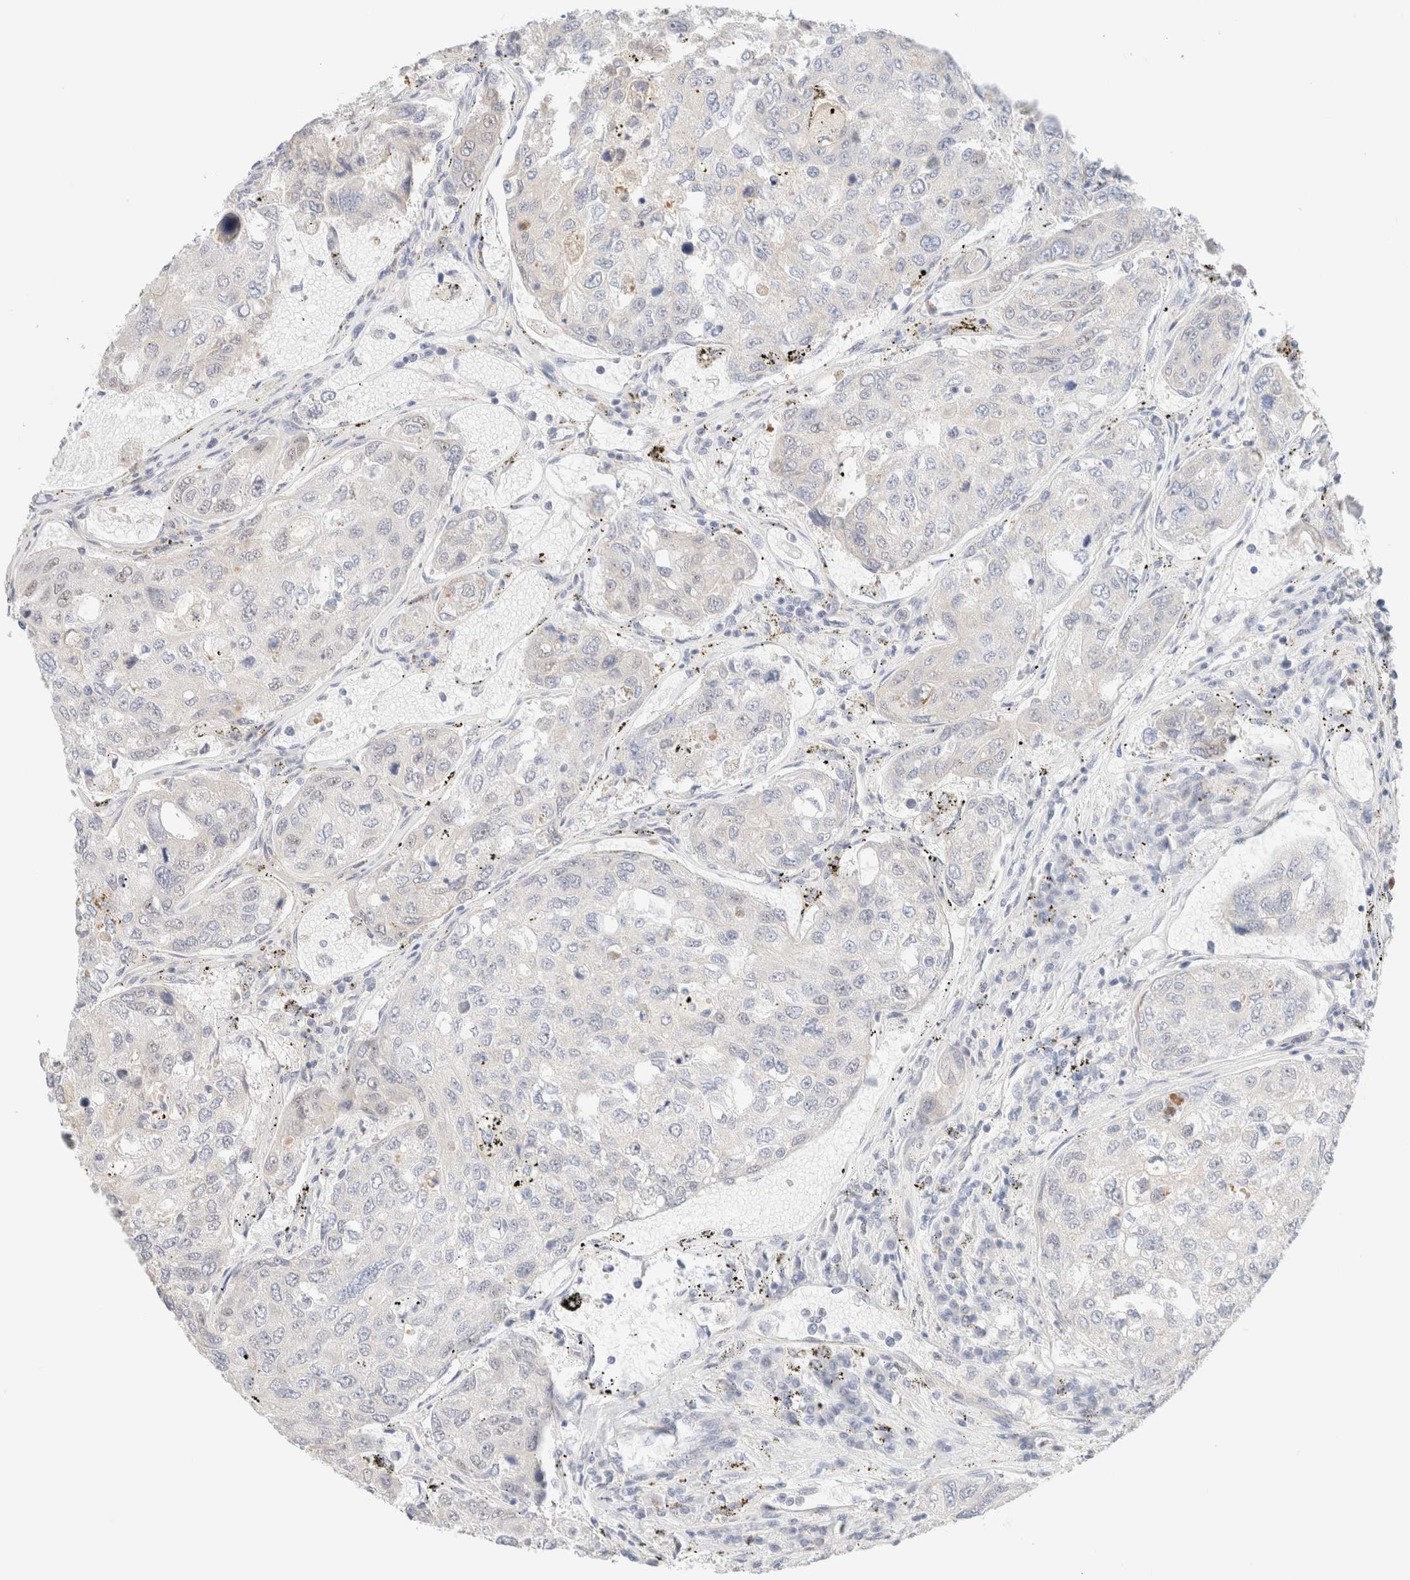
{"staining": {"intensity": "weak", "quantity": "<25%", "location": "cytoplasmic/membranous"}, "tissue": "urothelial cancer", "cell_type": "Tumor cells", "image_type": "cancer", "snomed": [{"axis": "morphology", "description": "Urothelial carcinoma, High grade"}, {"axis": "topography", "description": "Lymph node"}, {"axis": "topography", "description": "Urinary bladder"}], "caption": "Tumor cells are negative for protein expression in human urothelial carcinoma (high-grade).", "gene": "UNC13B", "patient": {"sex": "male", "age": 51}}